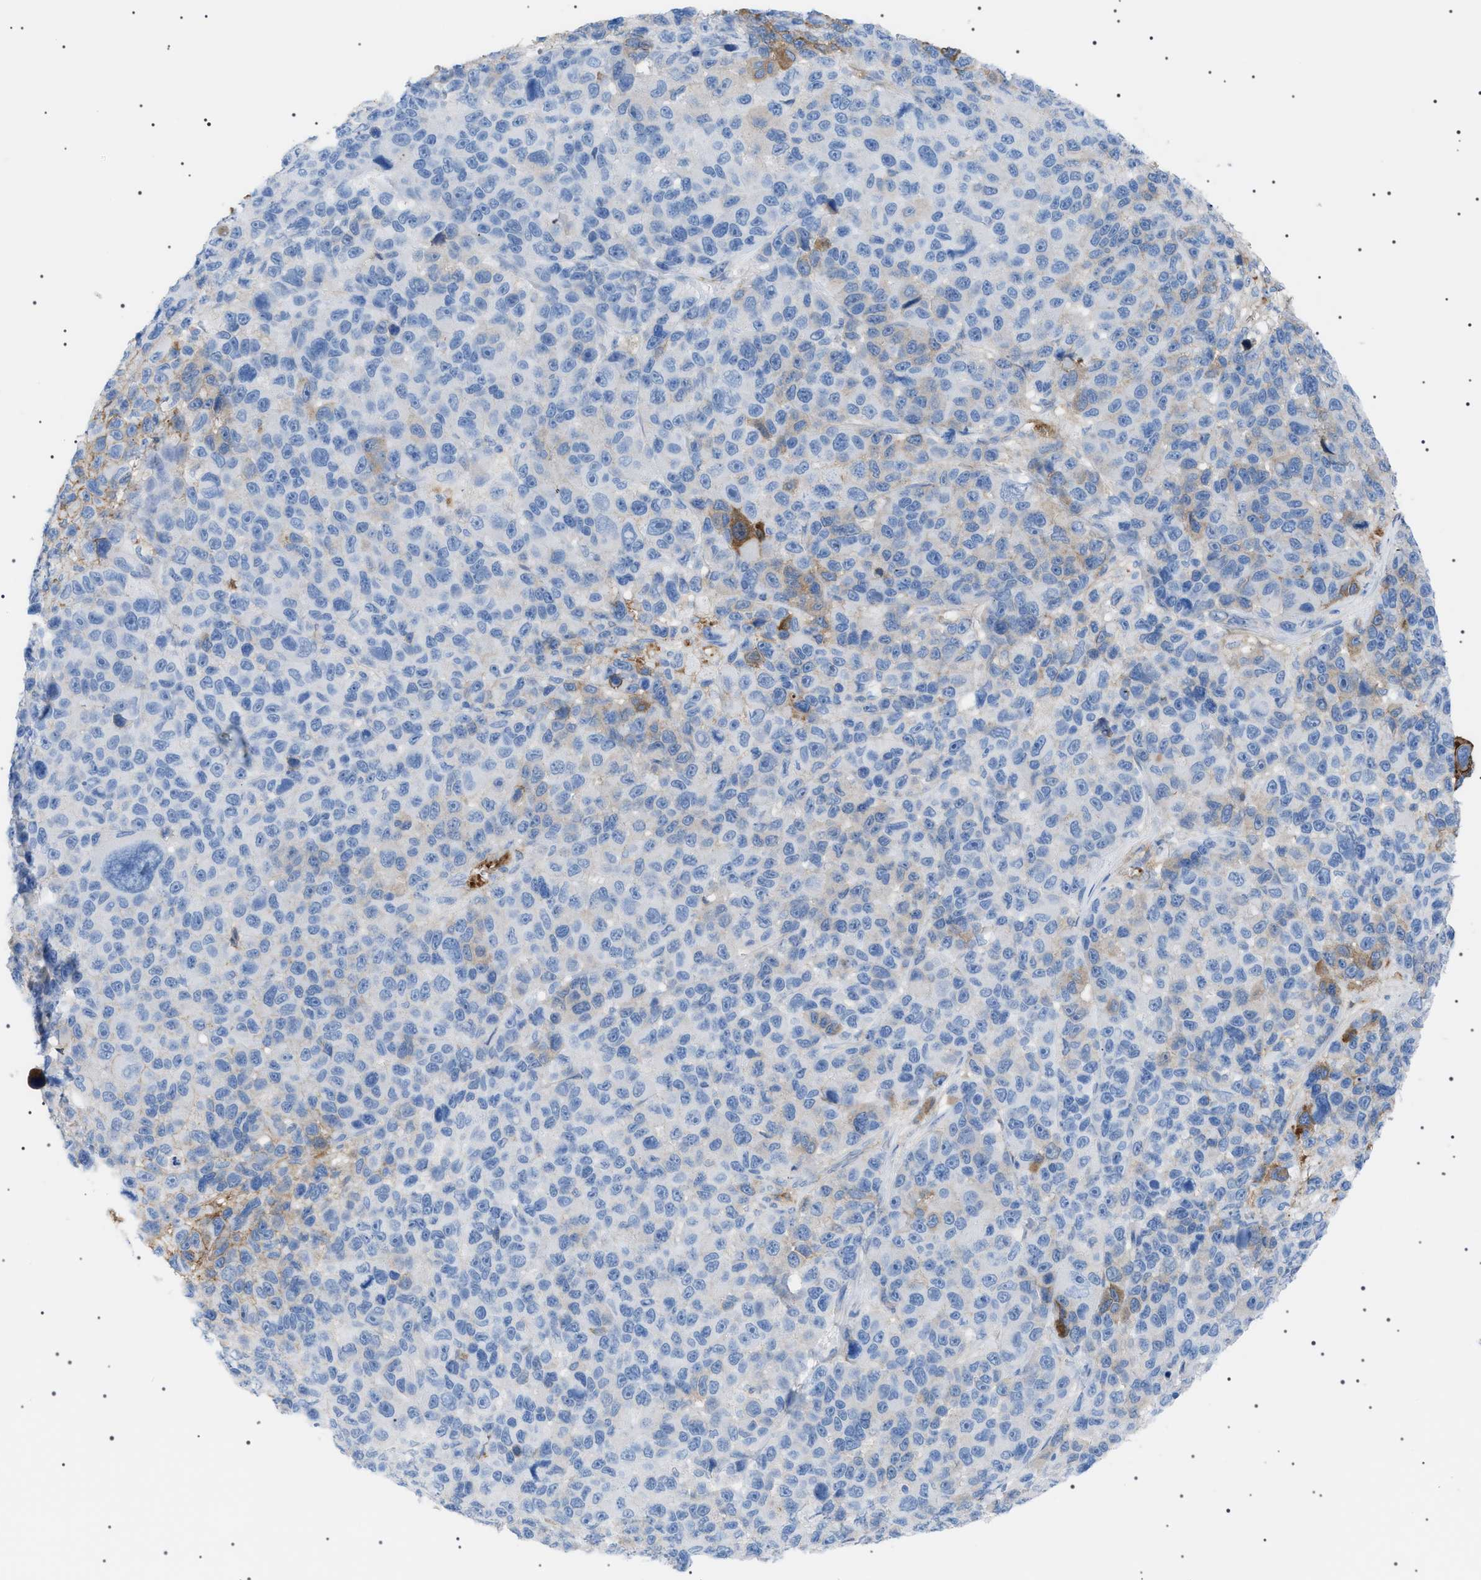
{"staining": {"intensity": "weak", "quantity": "25%-75%", "location": "cytoplasmic/membranous"}, "tissue": "melanoma", "cell_type": "Tumor cells", "image_type": "cancer", "snomed": [{"axis": "morphology", "description": "Malignant melanoma, NOS"}, {"axis": "topography", "description": "Skin"}], "caption": "DAB (3,3'-diaminobenzidine) immunohistochemical staining of melanoma demonstrates weak cytoplasmic/membranous protein staining in about 25%-75% of tumor cells.", "gene": "LPA", "patient": {"sex": "male", "age": 53}}